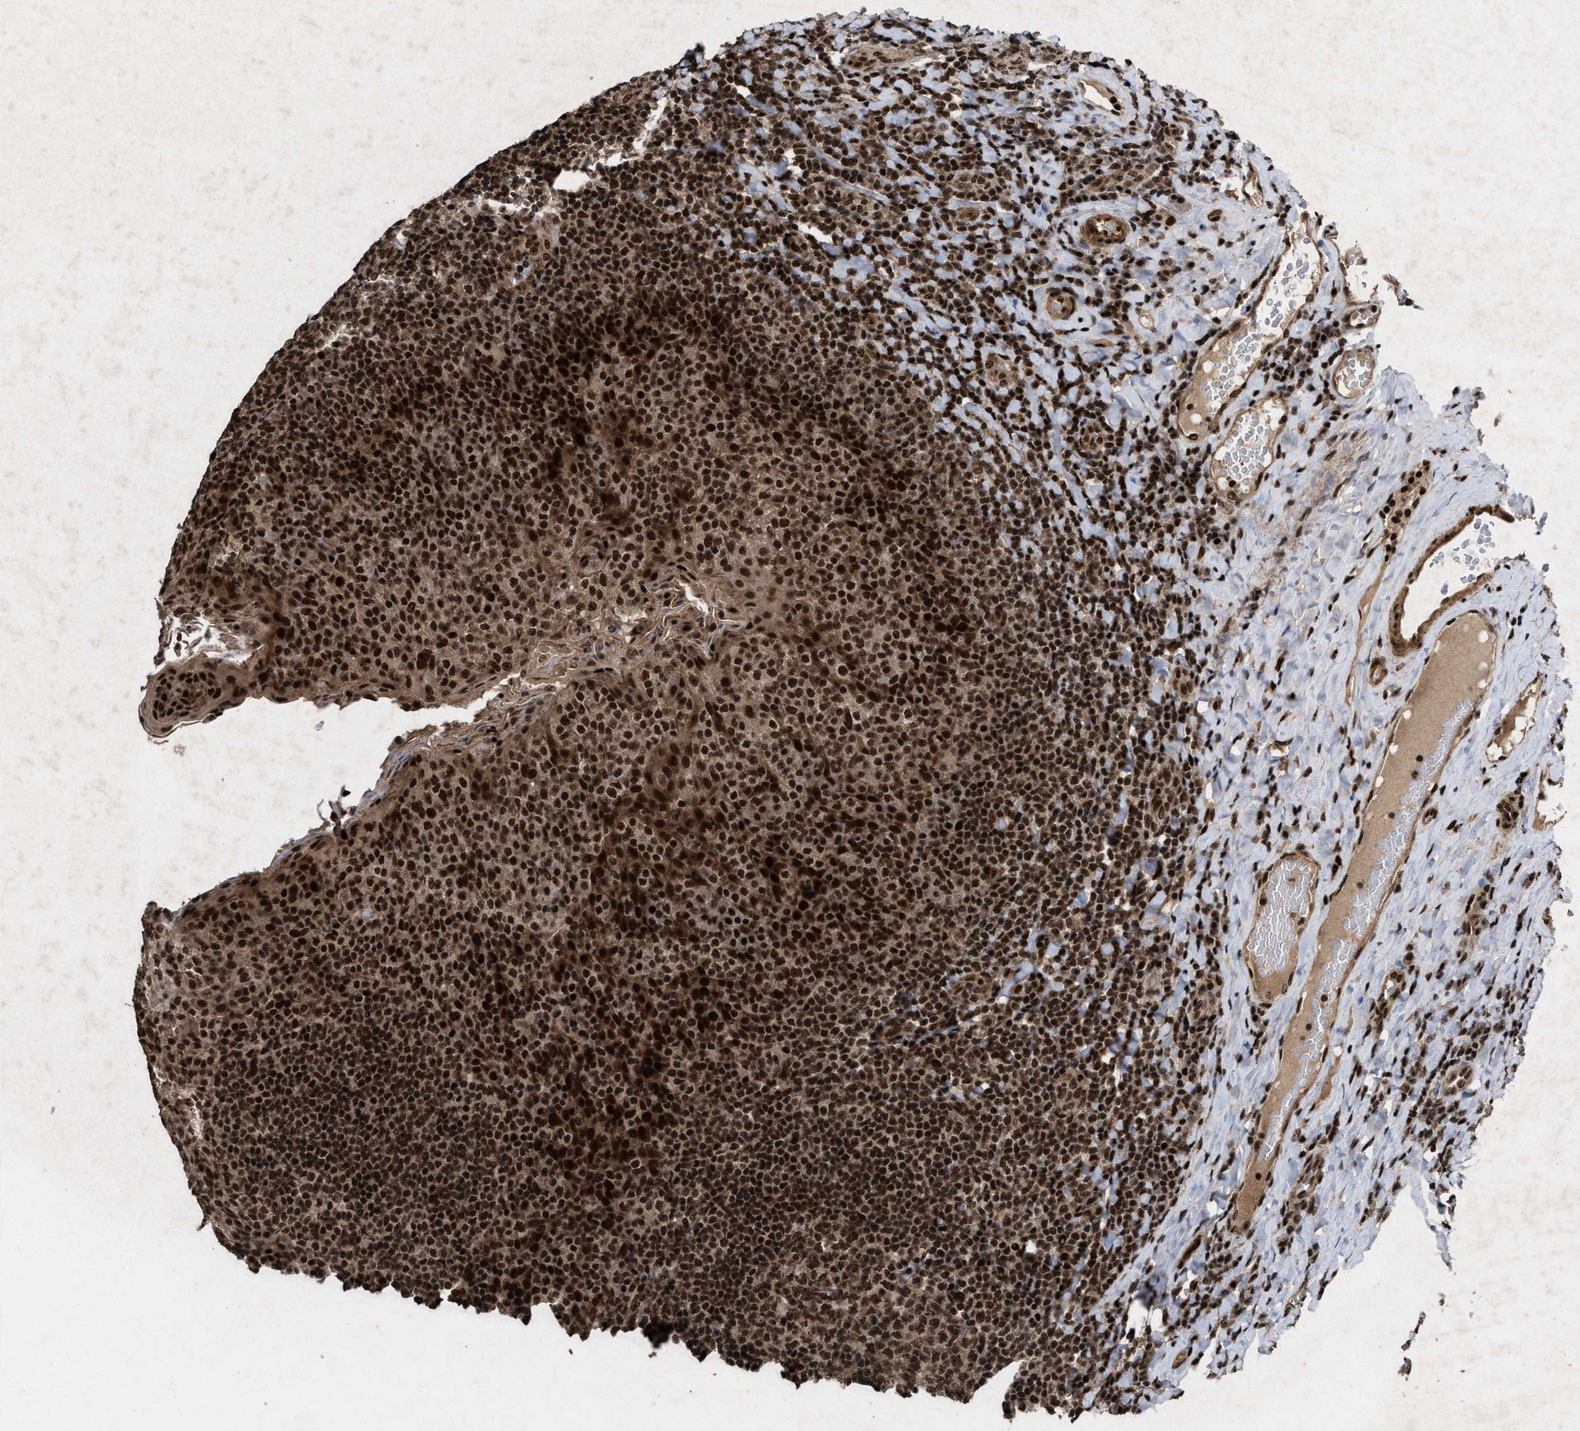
{"staining": {"intensity": "strong", "quantity": ">75%", "location": "nuclear"}, "tissue": "tonsil", "cell_type": "Germinal center cells", "image_type": "normal", "snomed": [{"axis": "morphology", "description": "Normal tissue, NOS"}, {"axis": "topography", "description": "Tonsil"}], "caption": "Benign tonsil demonstrates strong nuclear expression in approximately >75% of germinal center cells, visualized by immunohistochemistry.", "gene": "WIZ", "patient": {"sex": "male", "age": 17}}